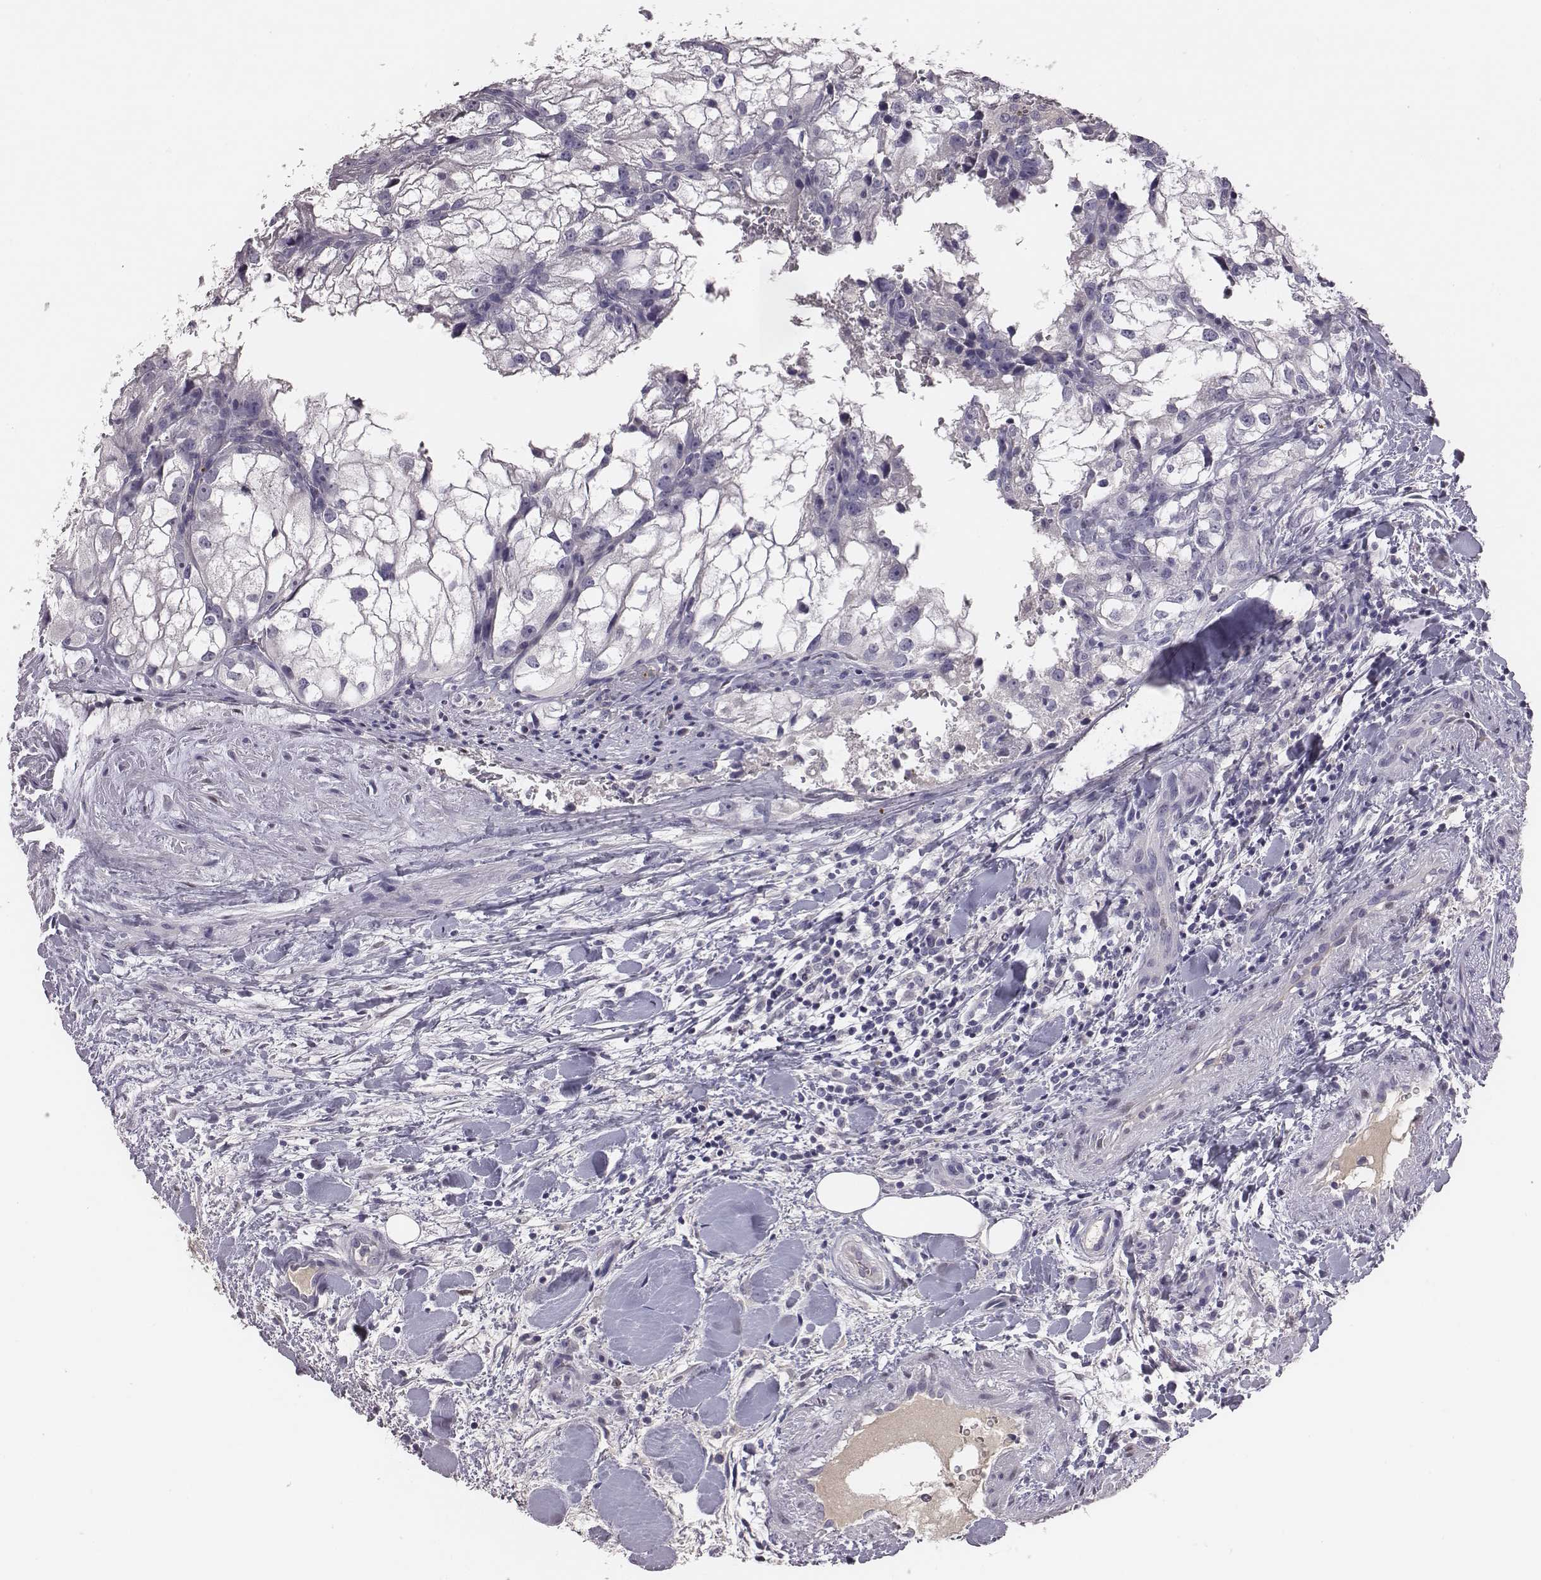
{"staining": {"intensity": "negative", "quantity": "none", "location": "none"}, "tissue": "renal cancer", "cell_type": "Tumor cells", "image_type": "cancer", "snomed": [{"axis": "morphology", "description": "Adenocarcinoma, NOS"}, {"axis": "topography", "description": "Kidney"}], "caption": "This is an IHC photomicrograph of human renal adenocarcinoma. There is no positivity in tumor cells.", "gene": "EN1", "patient": {"sex": "male", "age": 59}}